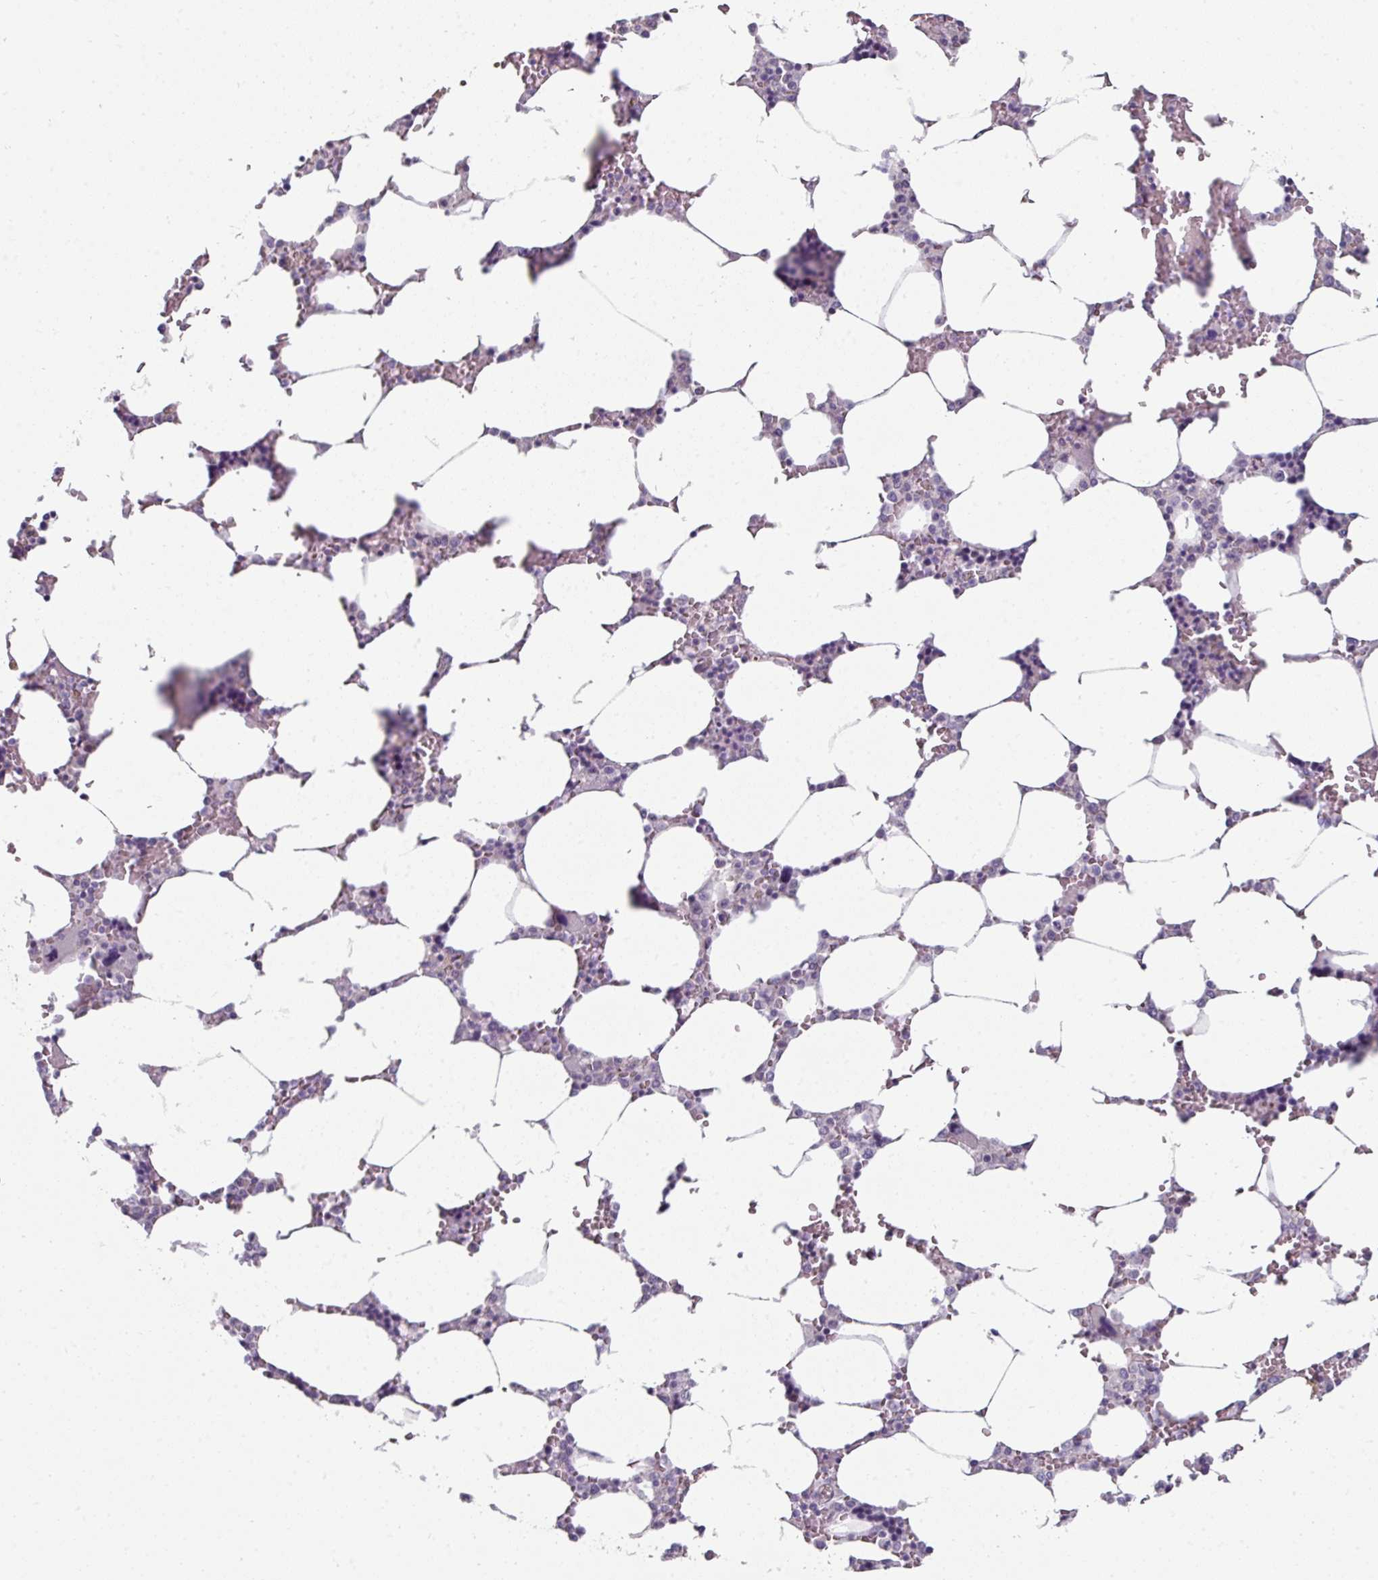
{"staining": {"intensity": "negative", "quantity": "none", "location": "none"}, "tissue": "bone marrow", "cell_type": "Hematopoietic cells", "image_type": "normal", "snomed": [{"axis": "morphology", "description": "Normal tissue, NOS"}, {"axis": "topography", "description": "Bone marrow"}], "caption": "Human bone marrow stained for a protein using immunohistochemistry (IHC) shows no positivity in hematopoietic cells.", "gene": "EYA3", "patient": {"sex": "male", "age": 64}}